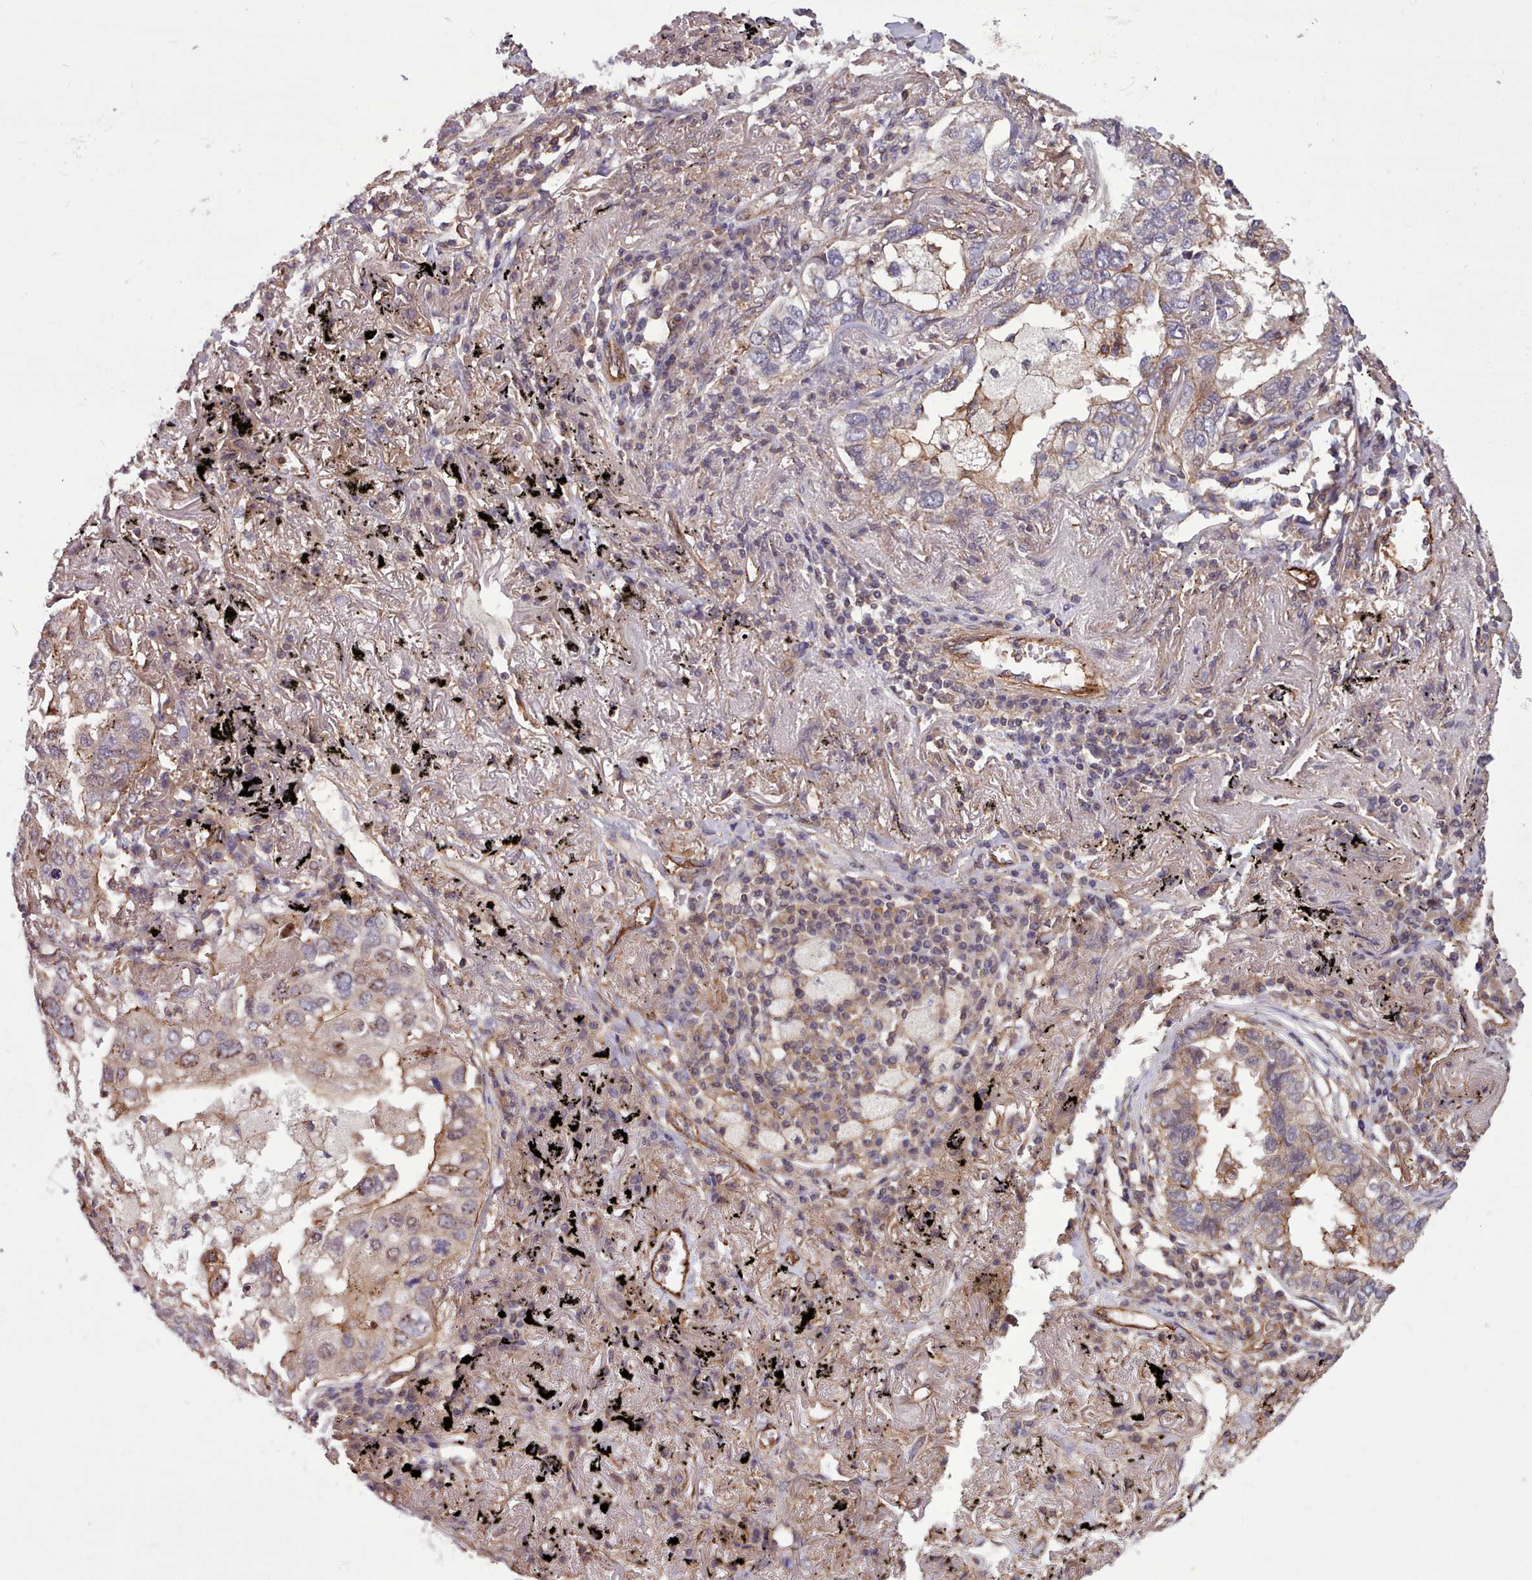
{"staining": {"intensity": "weak", "quantity": "25%-75%", "location": "cytoplasmic/membranous"}, "tissue": "lung cancer", "cell_type": "Tumor cells", "image_type": "cancer", "snomed": [{"axis": "morphology", "description": "Adenocarcinoma, NOS"}, {"axis": "topography", "description": "Lung"}], "caption": "A brown stain labels weak cytoplasmic/membranous staining of a protein in human lung cancer (adenocarcinoma) tumor cells. The staining is performed using DAB brown chromogen to label protein expression. The nuclei are counter-stained blue using hematoxylin.", "gene": "STUB1", "patient": {"sex": "male", "age": 65}}